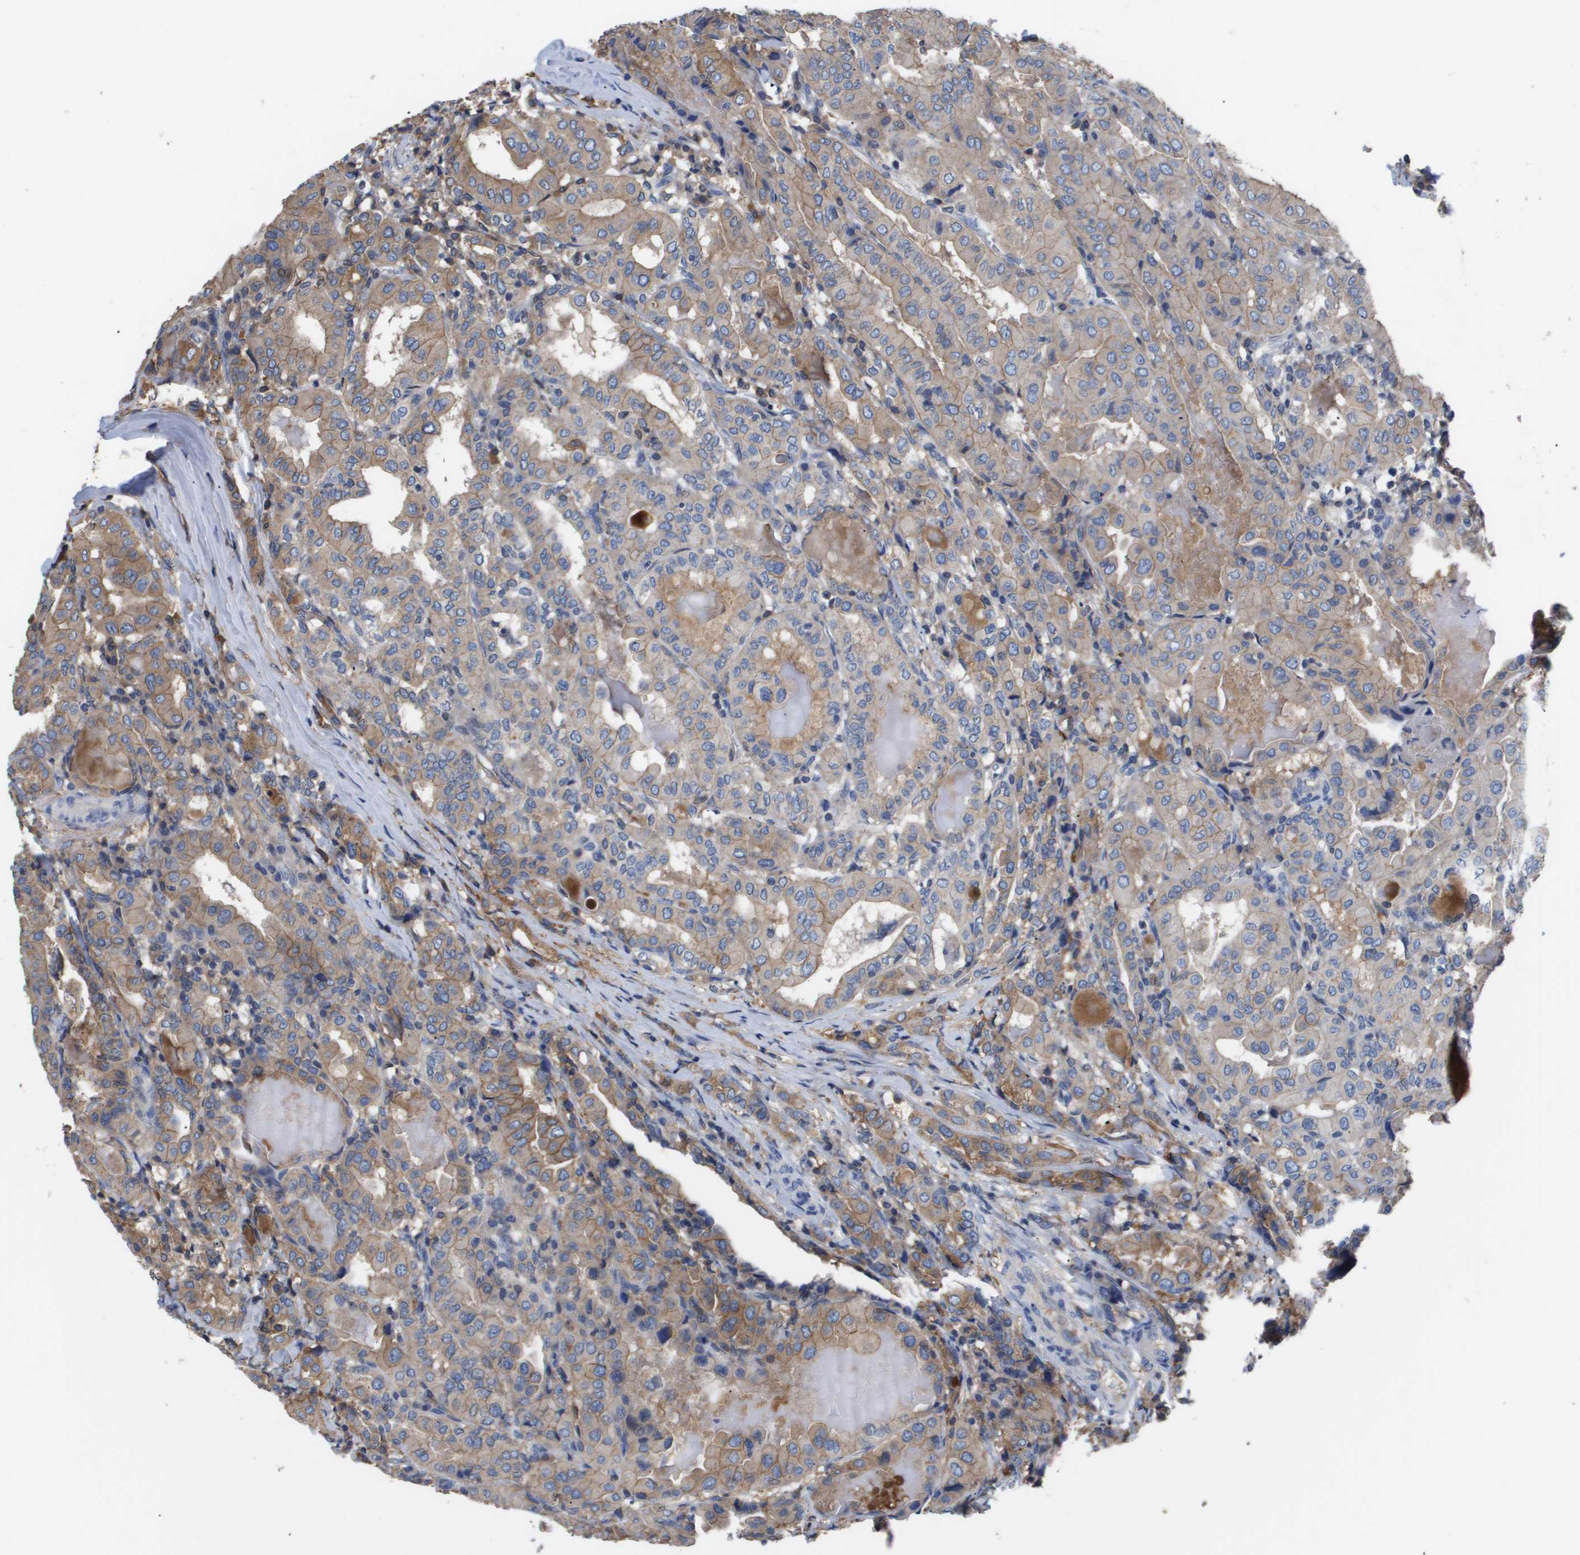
{"staining": {"intensity": "moderate", "quantity": "25%-75%", "location": "cytoplasmic/membranous"}, "tissue": "thyroid cancer", "cell_type": "Tumor cells", "image_type": "cancer", "snomed": [{"axis": "morphology", "description": "Papillary adenocarcinoma, NOS"}, {"axis": "topography", "description": "Thyroid gland"}], "caption": "About 25%-75% of tumor cells in papillary adenocarcinoma (thyroid) demonstrate moderate cytoplasmic/membranous protein staining as visualized by brown immunohistochemical staining.", "gene": "SERPINA6", "patient": {"sex": "female", "age": 42}}